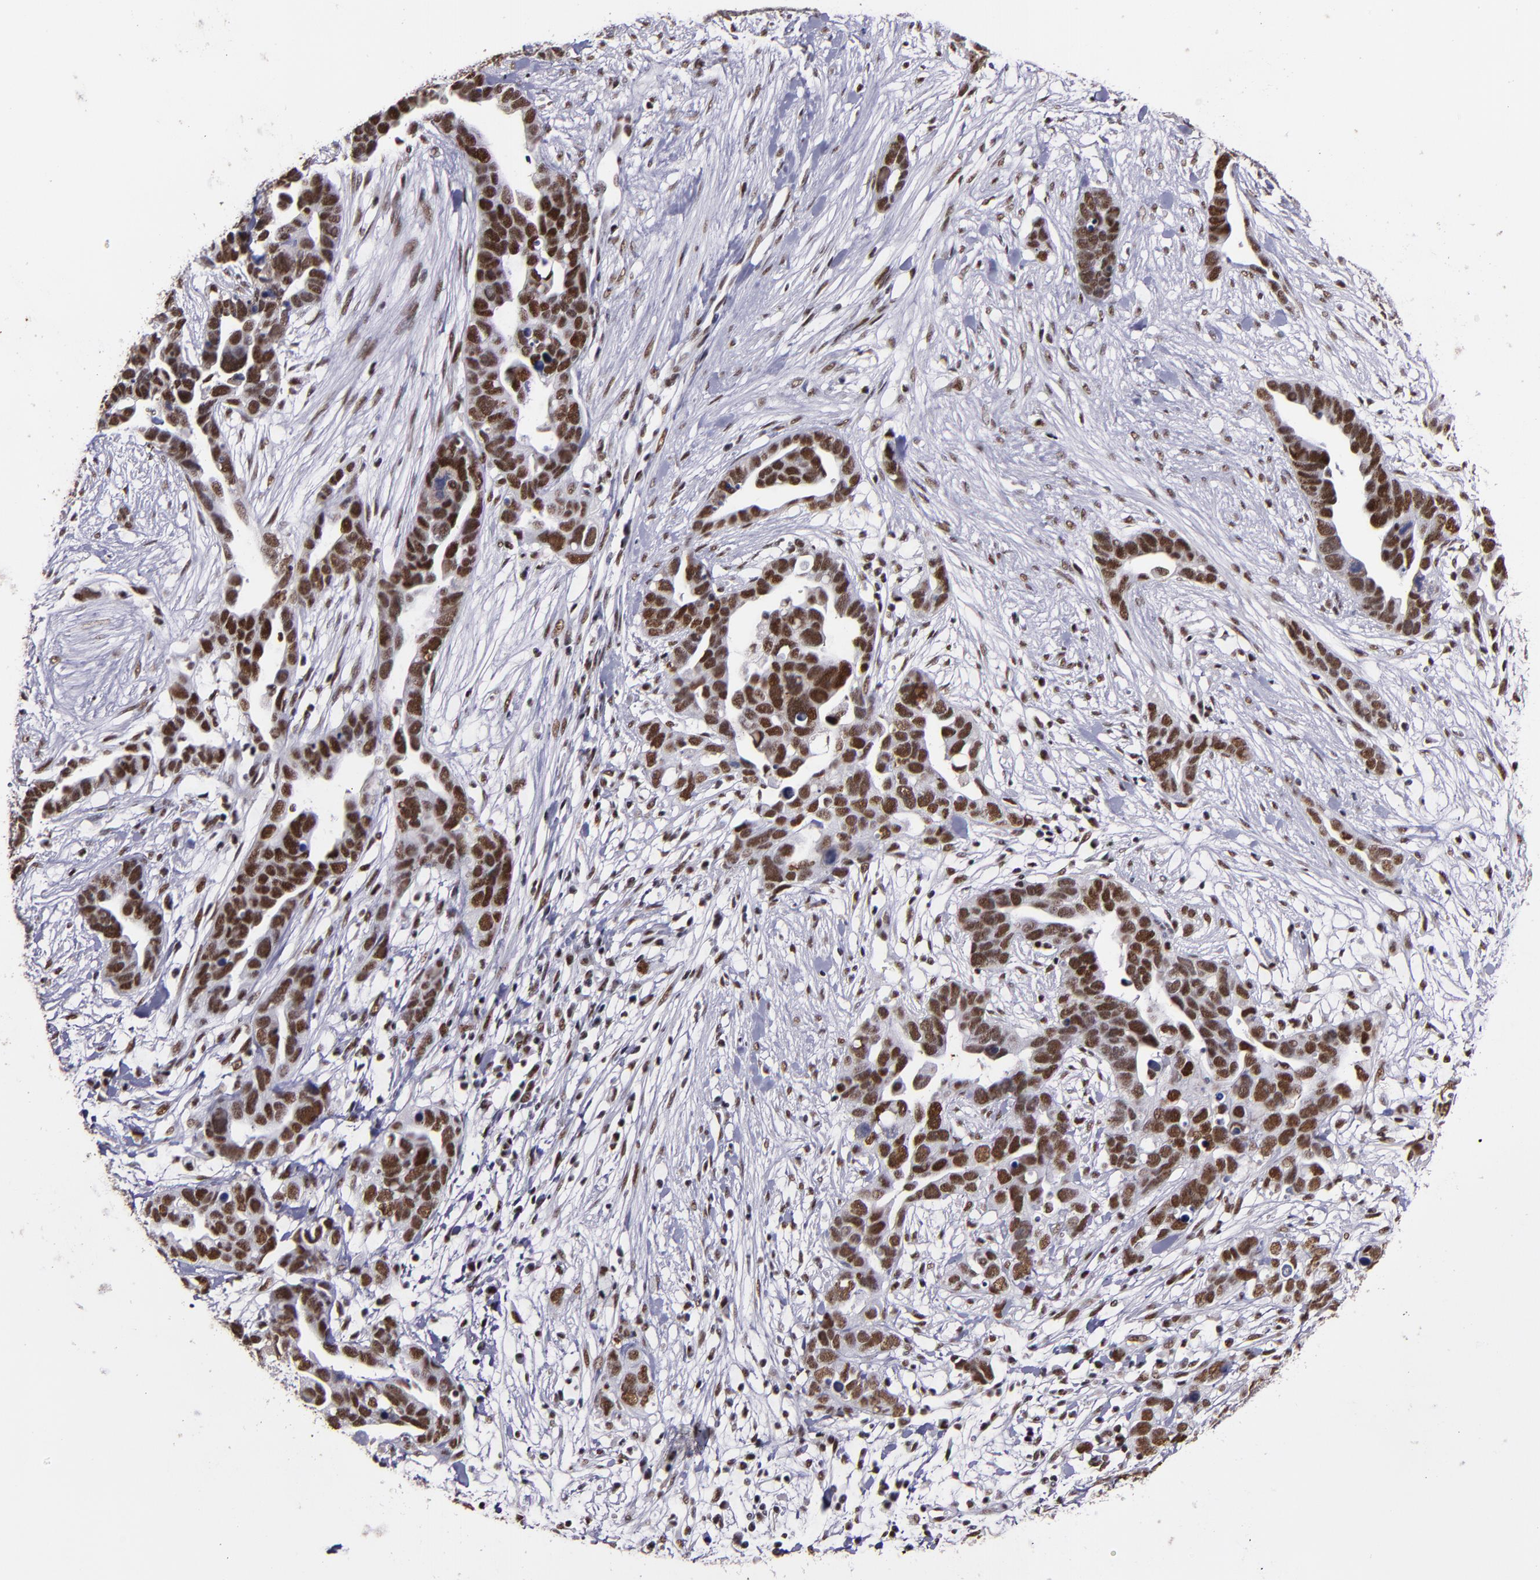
{"staining": {"intensity": "strong", "quantity": ">75%", "location": "nuclear"}, "tissue": "ovarian cancer", "cell_type": "Tumor cells", "image_type": "cancer", "snomed": [{"axis": "morphology", "description": "Cystadenocarcinoma, serous, NOS"}, {"axis": "topography", "description": "Ovary"}], "caption": "A micrograph showing strong nuclear staining in about >75% of tumor cells in ovarian cancer (serous cystadenocarcinoma), as visualized by brown immunohistochemical staining.", "gene": "PPP4R3A", "patient": {"sex": "female", "age": 54}}